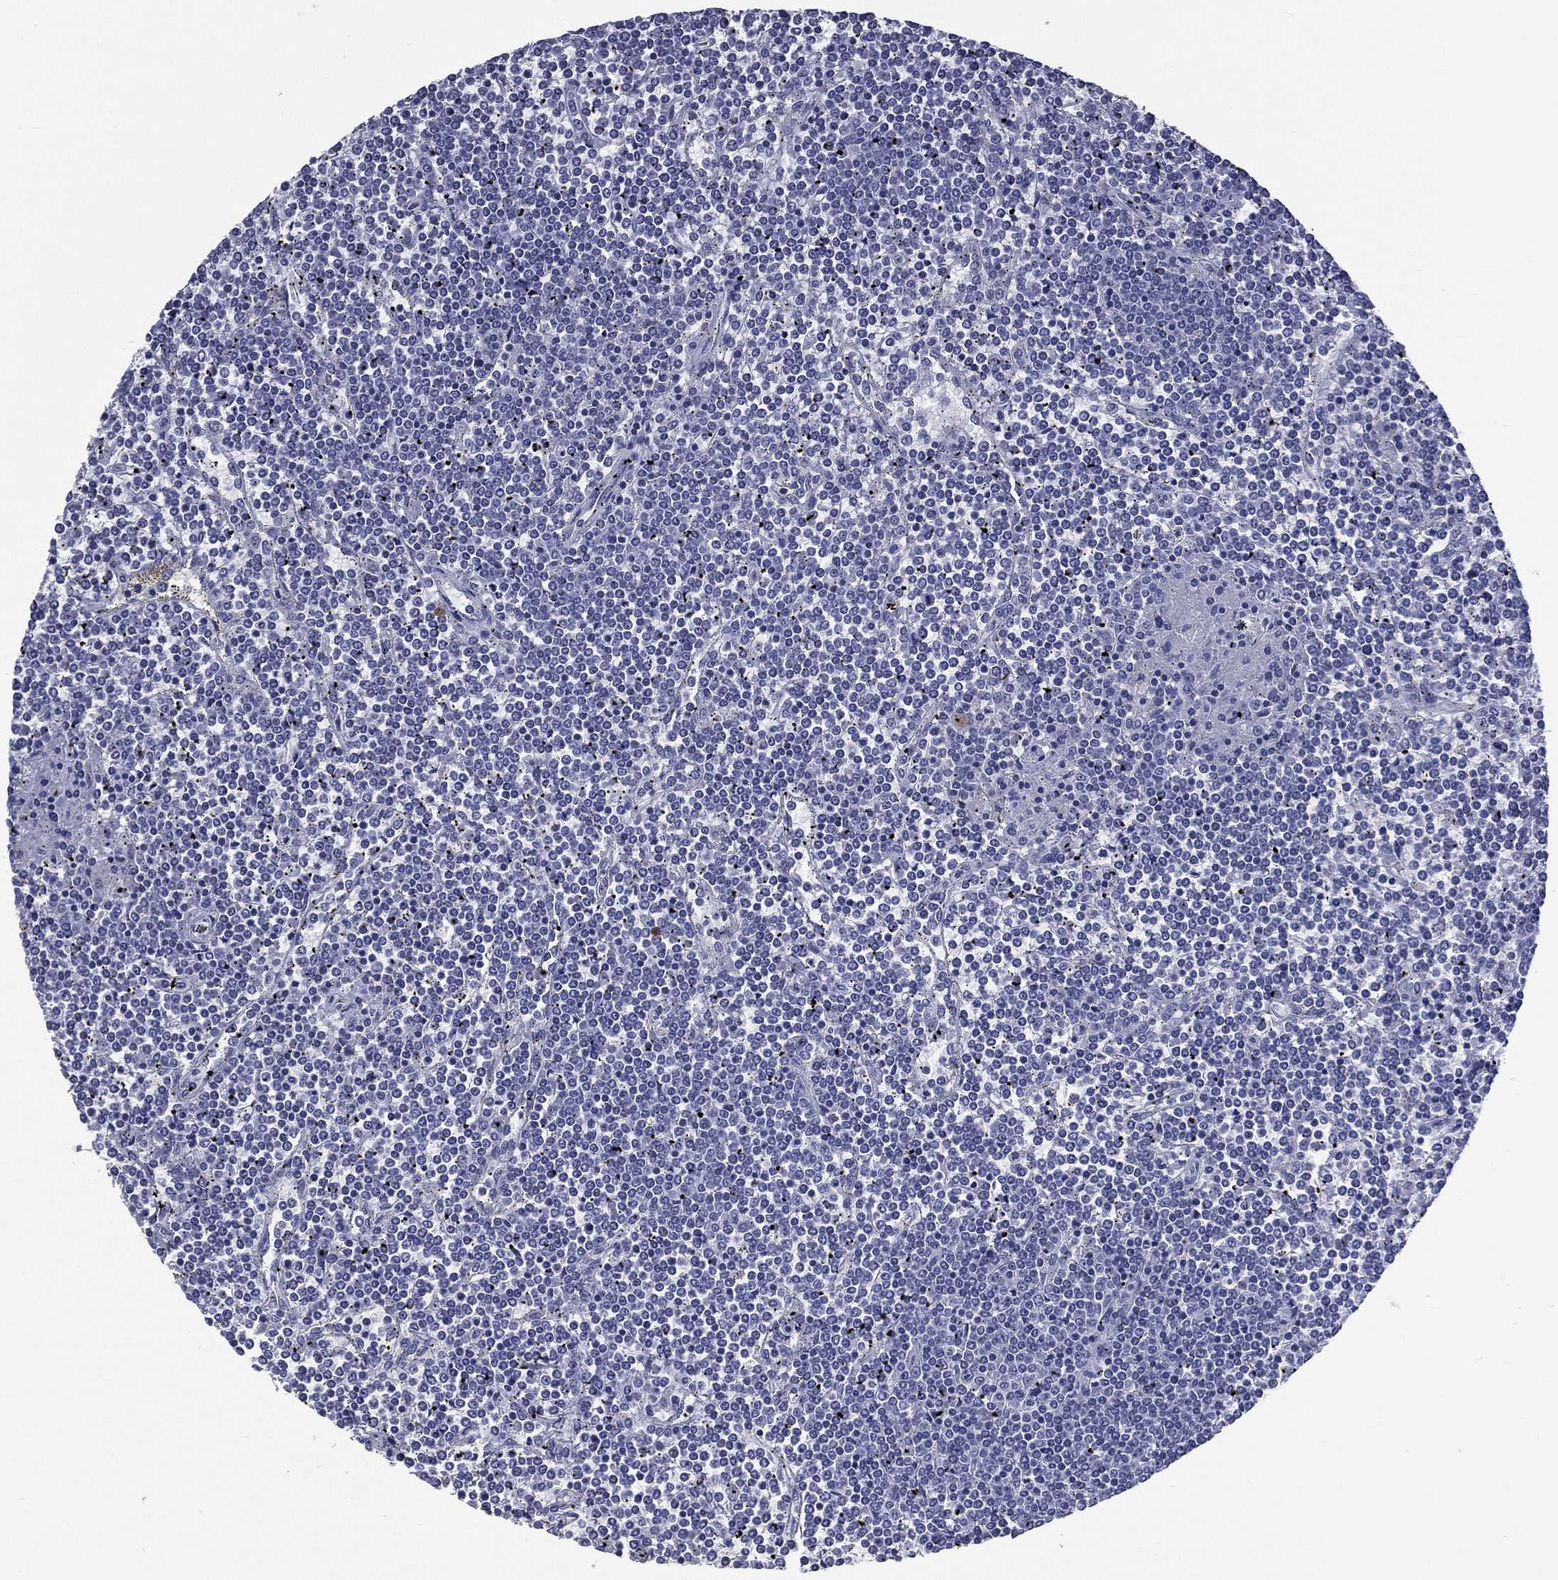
{"staining": {"intensity": "negative", "quantity": "none", "location": "none"}, "tissue": "lymphoma", "cell_type": "Tumor cells", "image_type": "cancer", "snomed": [{"axis": "morphology", "description": "Malignant lymphoma, non-Hodgkin's type, Low grade"}, {"axis": "topography", "description": "Spleen"}], "caption": "Immunohistochemistry (IHC) of lymphoma demonstrates no expression in tumor cells.", "gene": "SSX1", "patient": {"sex": "female", "age": 19}}